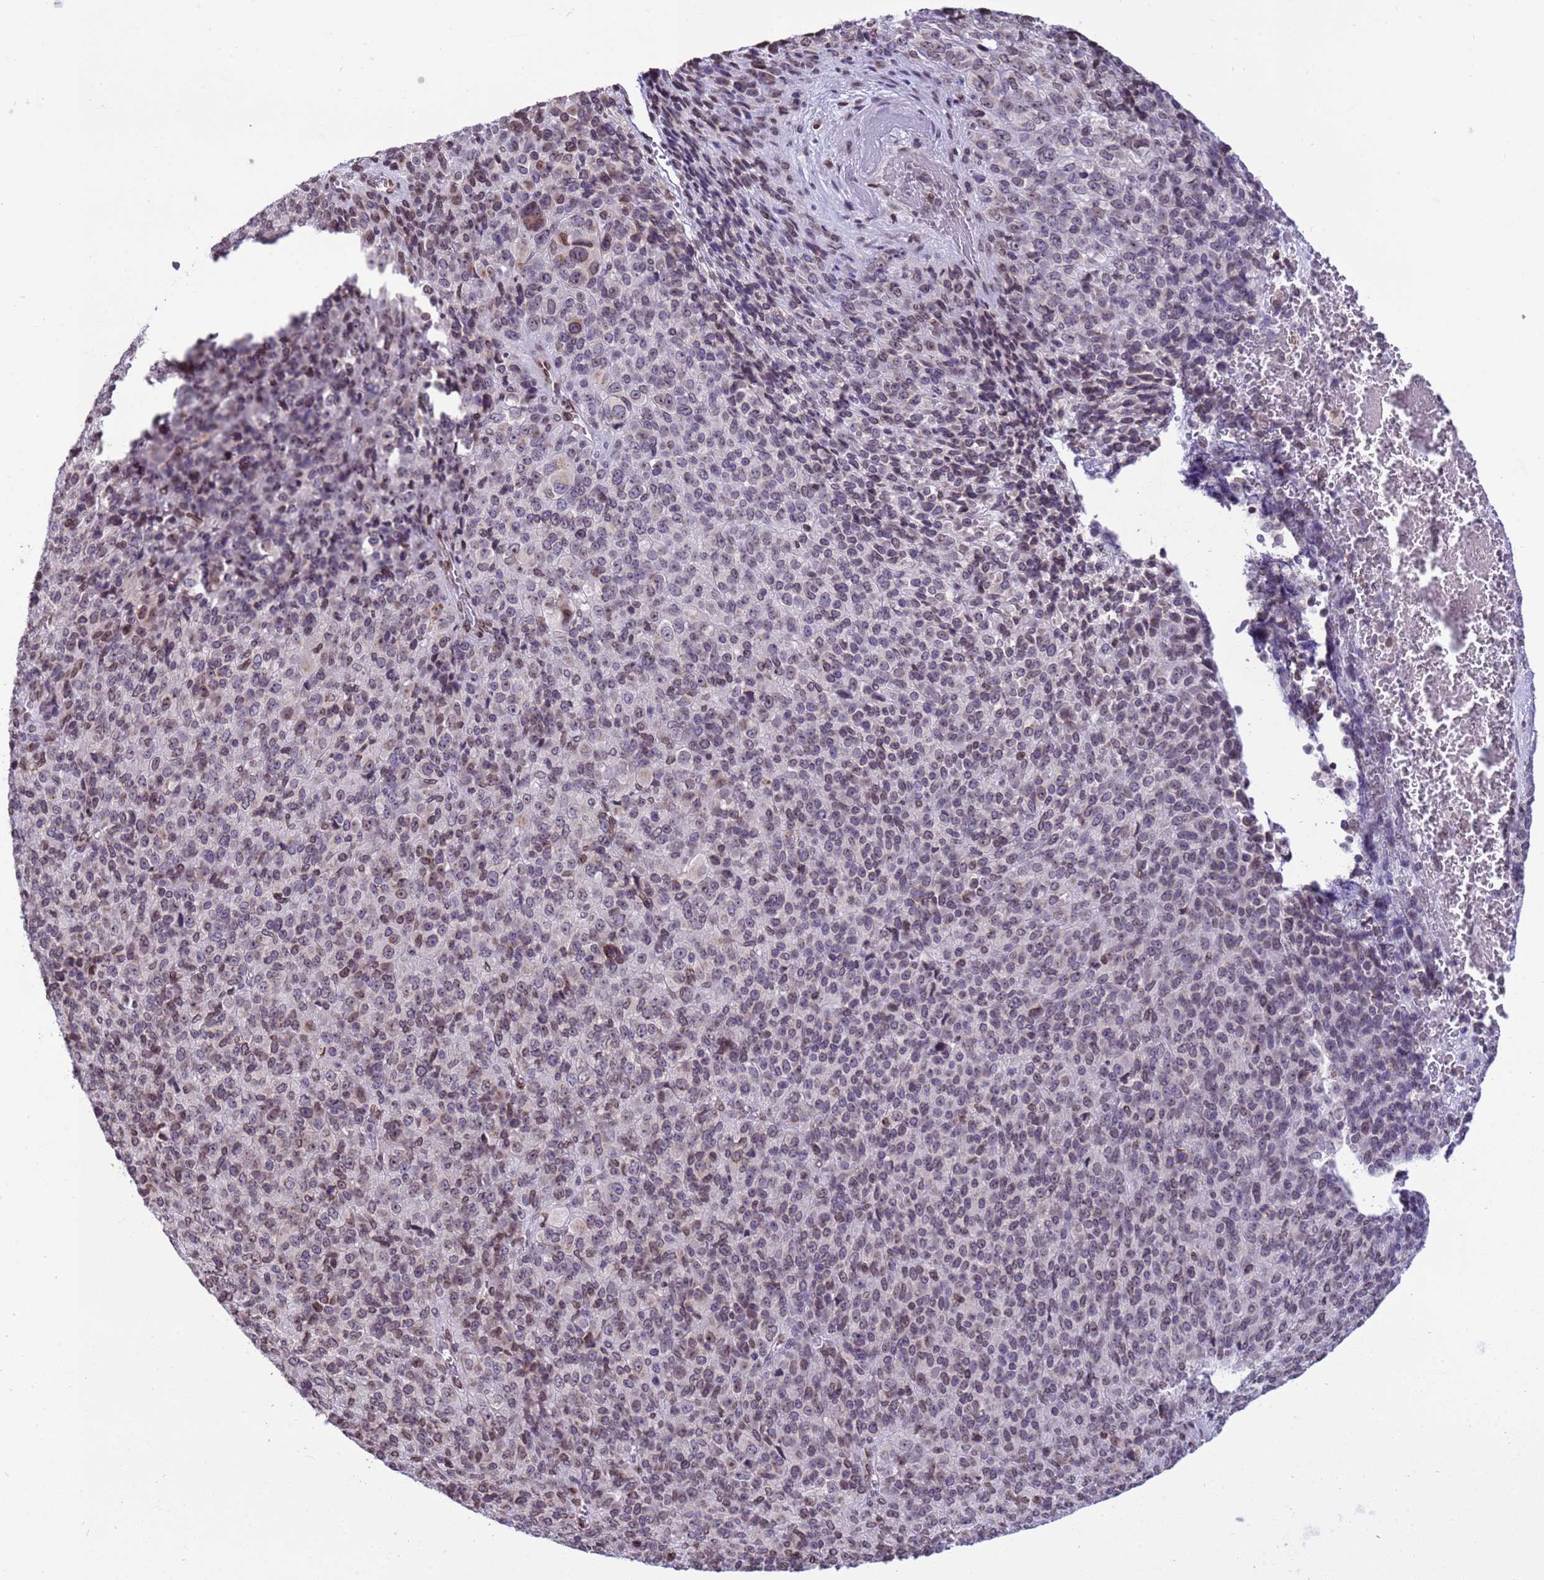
{"staining": {"intensity": "weak", "quantity": "<25%", "location": "cytoplasmic/membranous,nuclear"}, "tissue": "melanoma", "cell_type": "Tumor cells", "image_type": "cancer", "snomed": [{"axis": "morphology", "description": "Malignant melanoma, Metastatic site"}, {"axis": "topography", "description": "Brain"}], "caption": "High magnification brightfield microscopy of melanoma stained with DAB (3,3'-diaminobenzidine) (brown) and counterstained with hematoxylin (blue): tumor cells show no significant positivity.", "gene": "DHX37", "patient": {"sex": "female", "age": 56}}